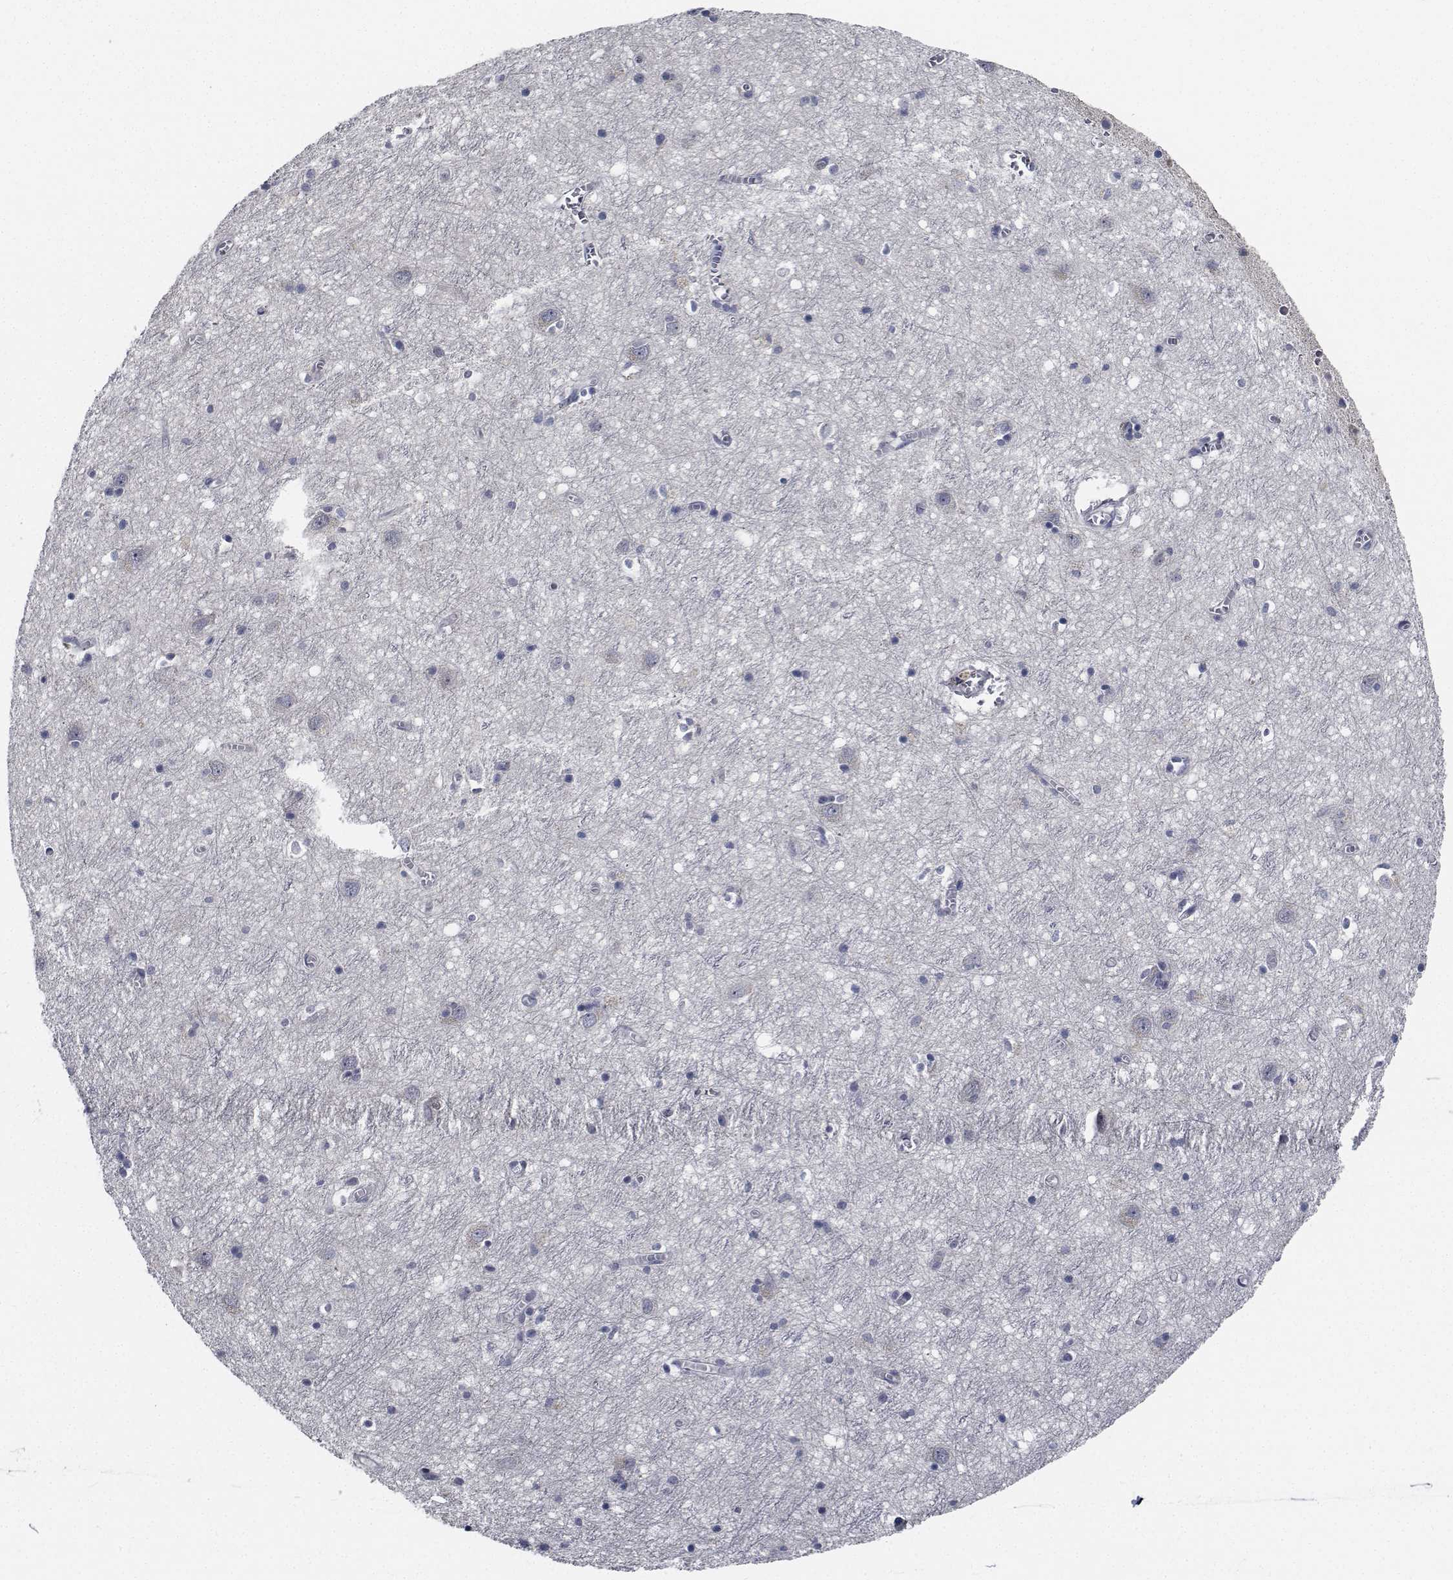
{"staining": {"intensity": "negative", "quantity": "none", "location": "none"}, "tissue": "cerebral cortex", "cell_type": "Endothelial cells", "image_type": "normal", "snomed": [{"axis": "morphology", "description": "Normal tissue, NOS"}, {"axis": "topography", "description": "Cerebral cortex"}], "caption": "Endothelial cells show no significant expression in benign cerebral cortex. Nuclei are stained in blue.", "gene": "NVL", "patient": {"sex": "male", "age": 70}}